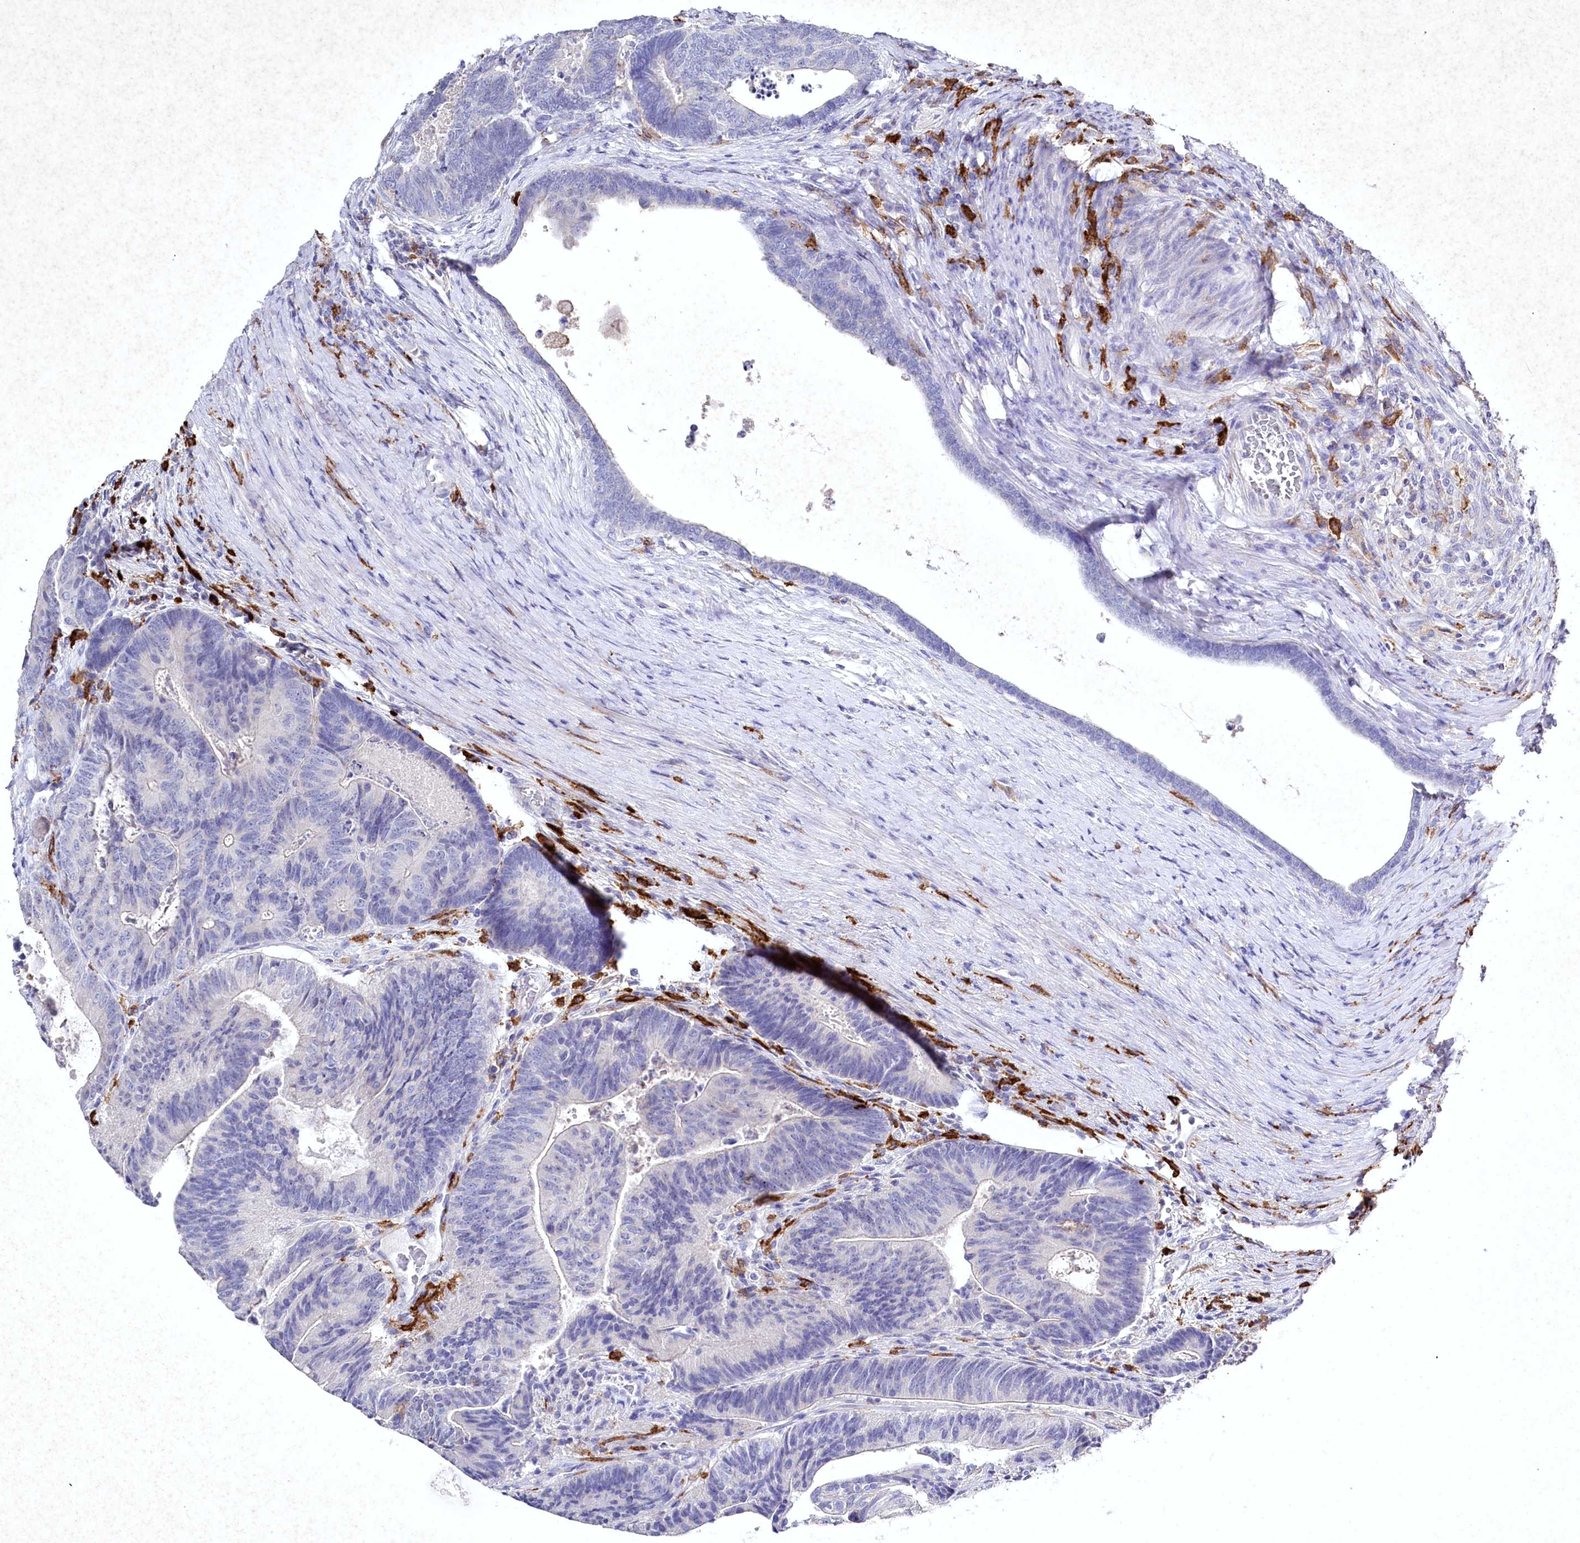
{"staining": {"intensity": "negative", "quantity": "none", "location": "none"}, "tissue": "colorectal cancer", "cell_type": "Tumor cells", "image_type": "cancer", "snomed": [{"axis": "morphology", "description": "Adenocarcinoma, NOS"}, {"axis": "topography", "description": "Colon"}], "caption": "IHC micrograph of colorectal adenocarcinoma stained for a protein (brown), which reveals no expression in tumor cells. Nuclei are stained in blue.", "gene": "CLEC4M", "patient": {"sex": "female", "age": 67}}